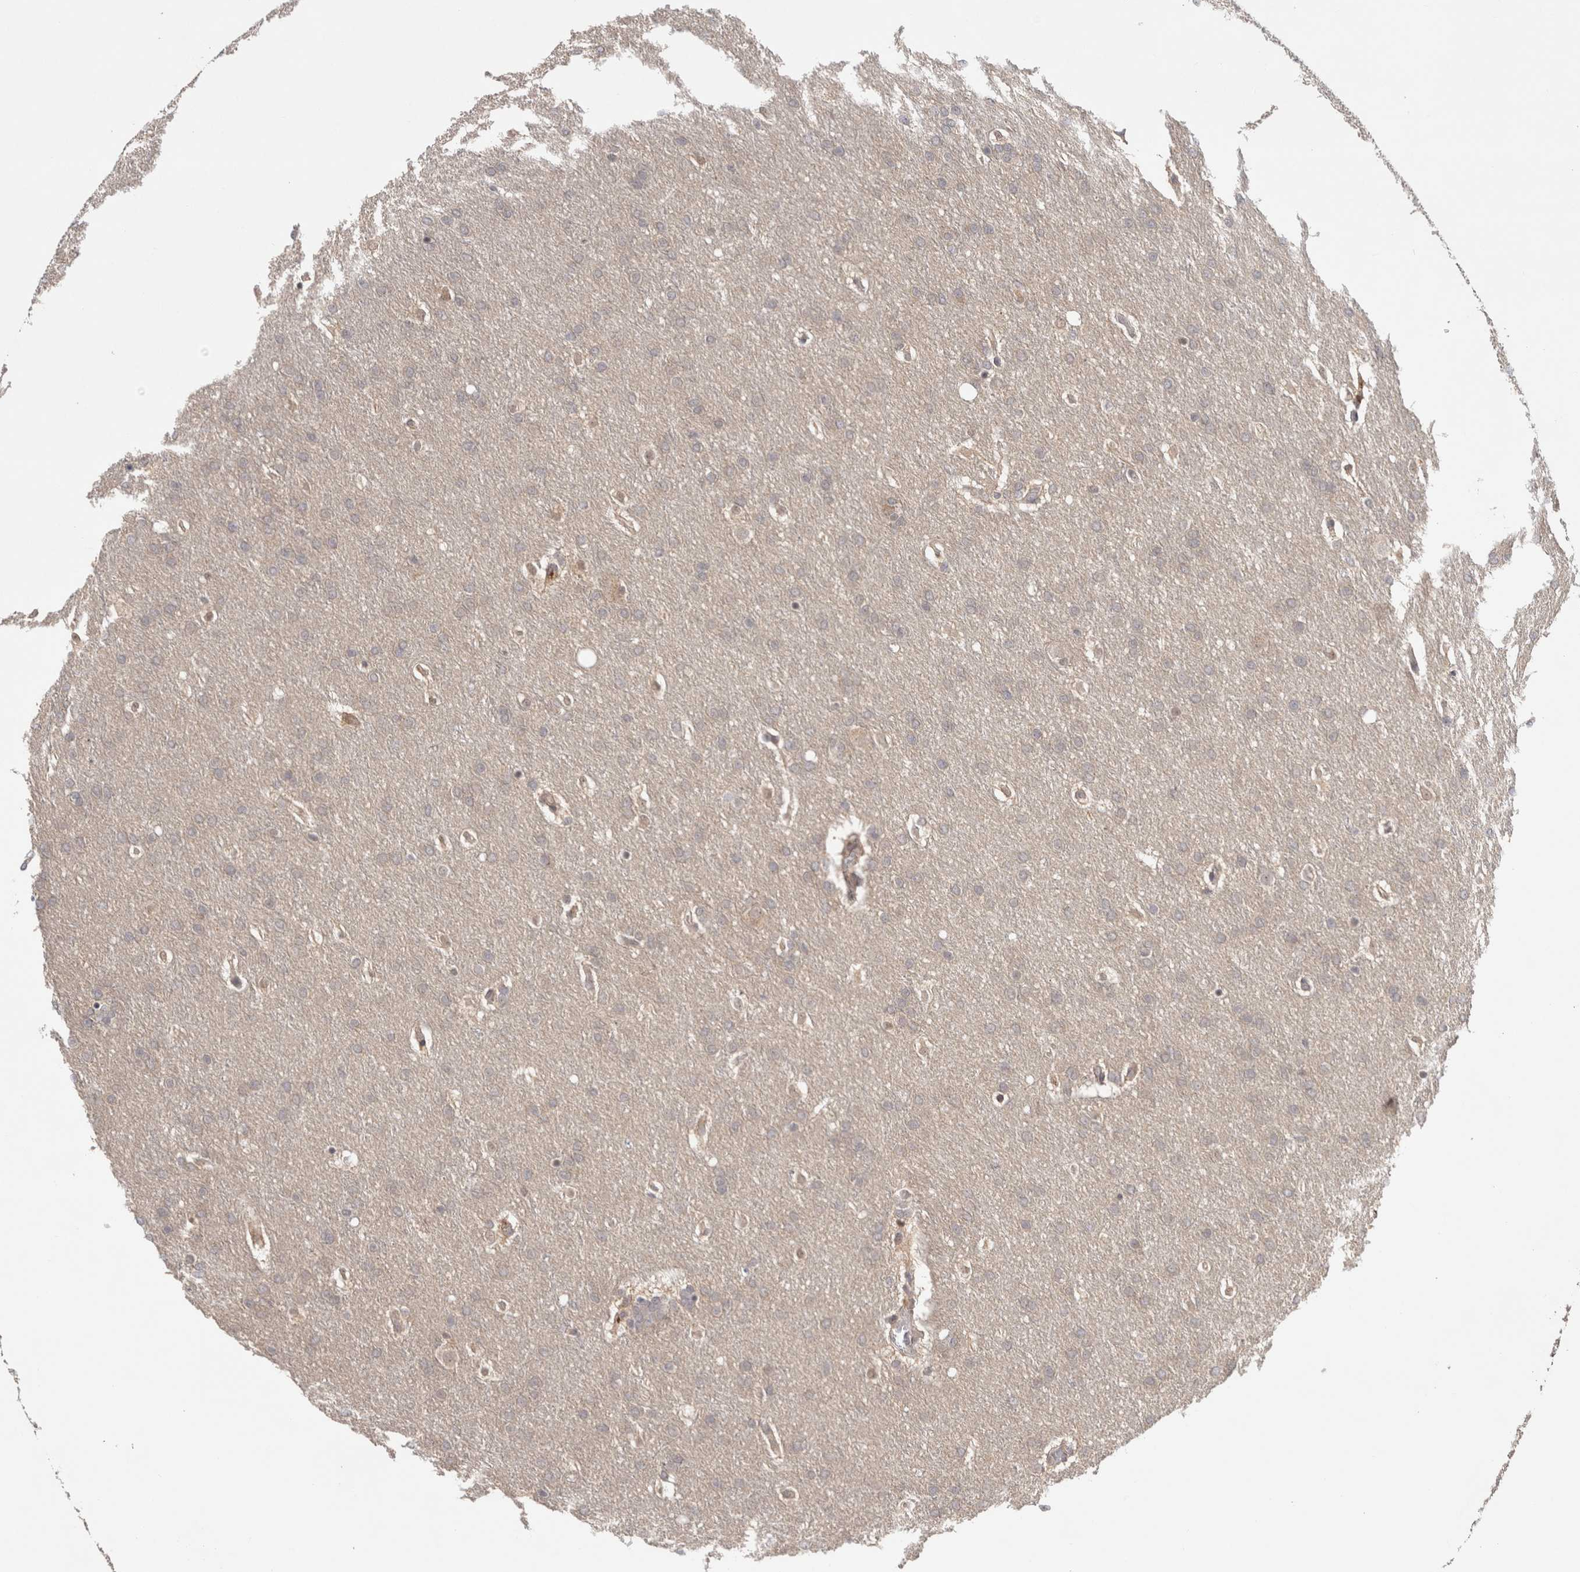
{"staining": {"intensity": "negative", "quantity": "none", "location": "none"}, "tissue": "glioma", "cell_type": "Tumor cells", "image_type": "cancer", "snomed": [{"axis": "morphology", "description": "Glioma, malignant, Low grade"}, {"axis": "topography", "description": "Brain"}], "caption": "Immunohistochemistry (IHC) of human malignant low-grade glioma exhibits no expression in tumor cells.", "gene": "ZNF318", "patient": {"sex": "female", "age": 37}}